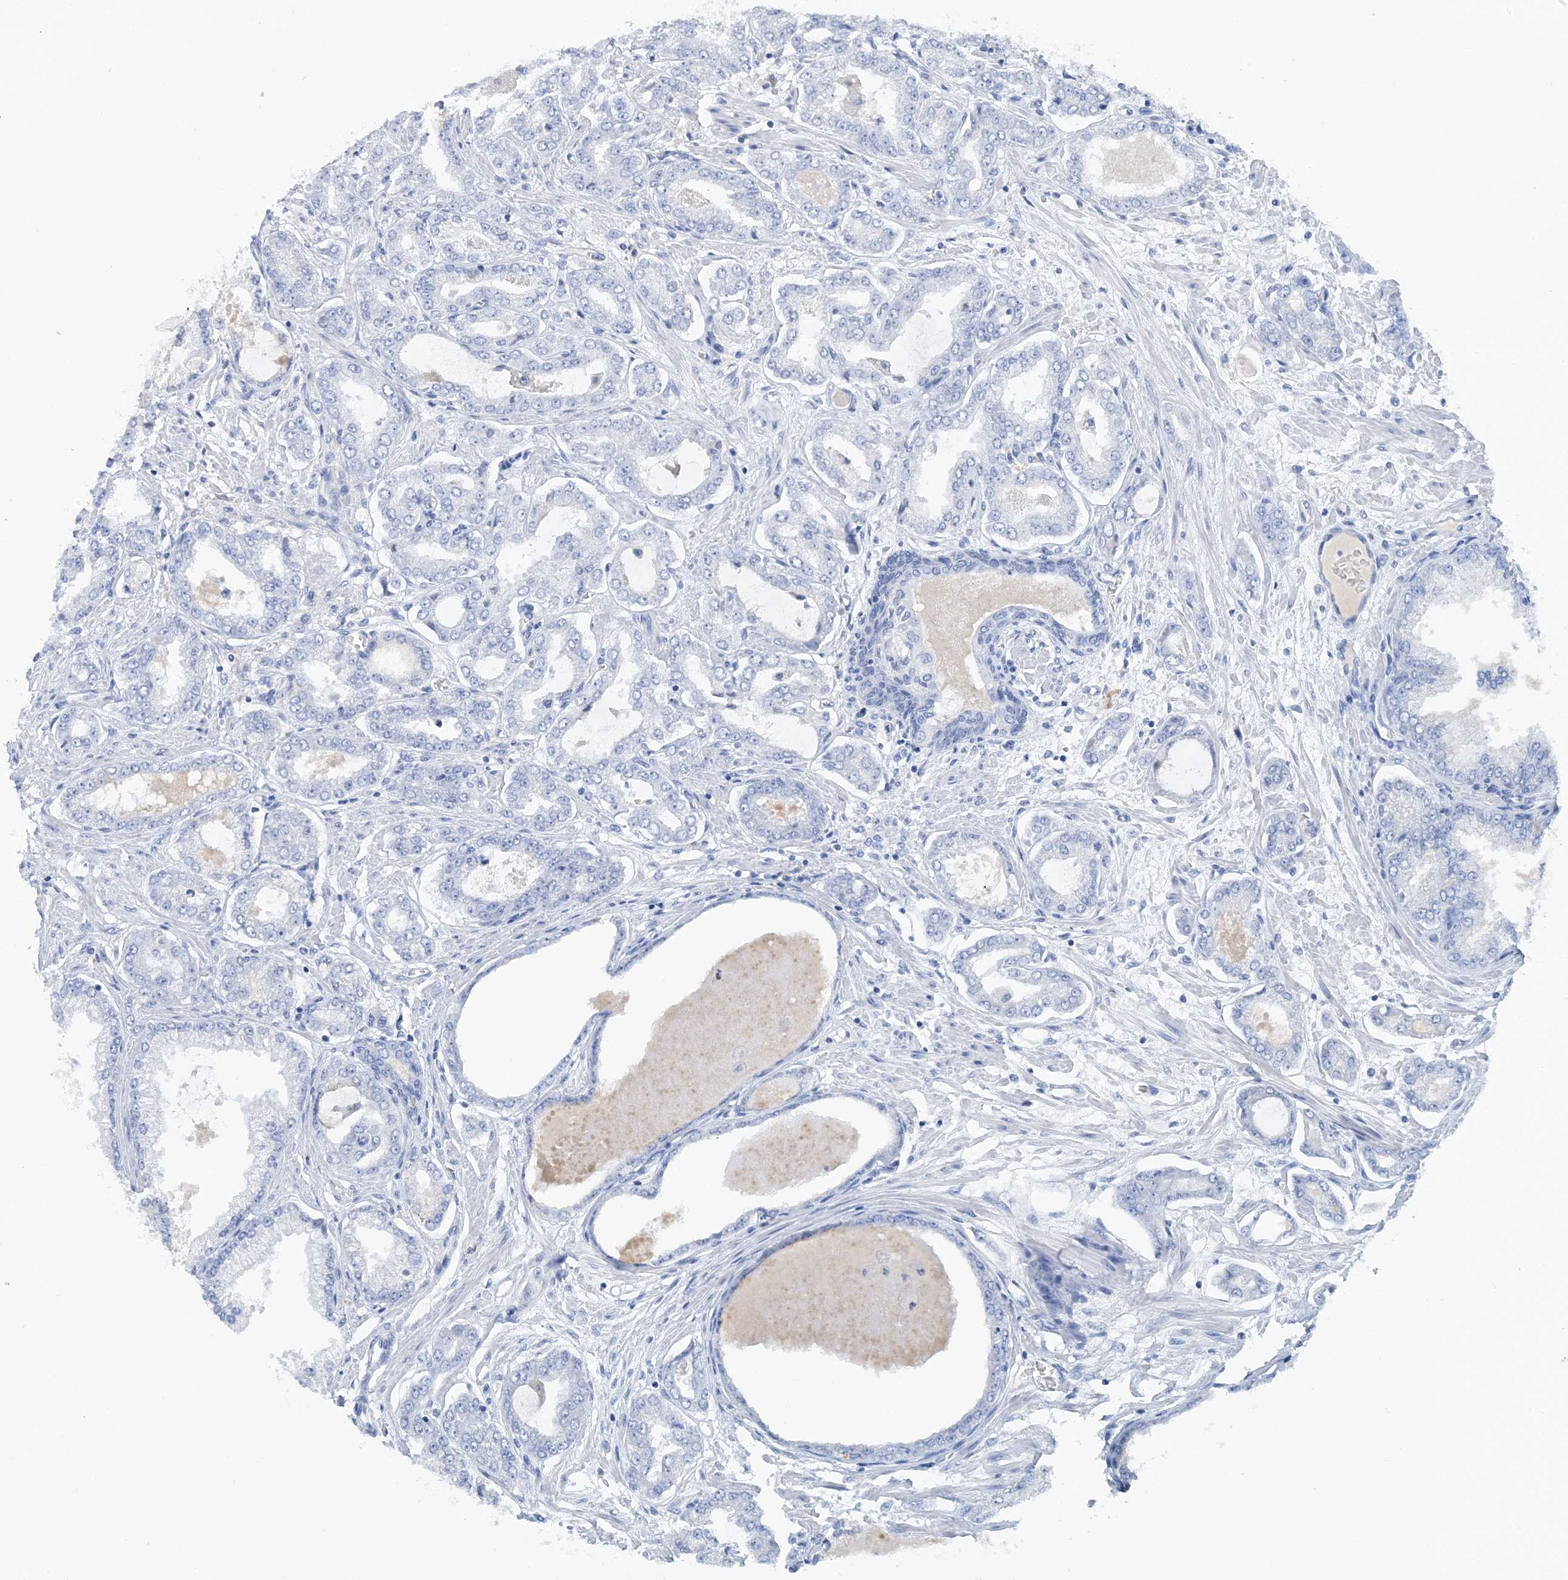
{"staining": {"intensity": "negative", "quantity": "none", "location": "none"}, "tissue": "prostate cancer", "cell_type": "Tumor cells", "image_type": "cancer", "snomed": [{"axis": "morphology", "description": "Adenocarcinoma, Low grade"}, {"axis": "topography", "description": "Prostate"}], "caption": "Prostate cancer (low-grade adenocarcinoma) stained for a protein using immunohistochemistry reveals no staining tumor cells.", "gene": "CTRL", "patient": {"sex": "male", "age": 63}}